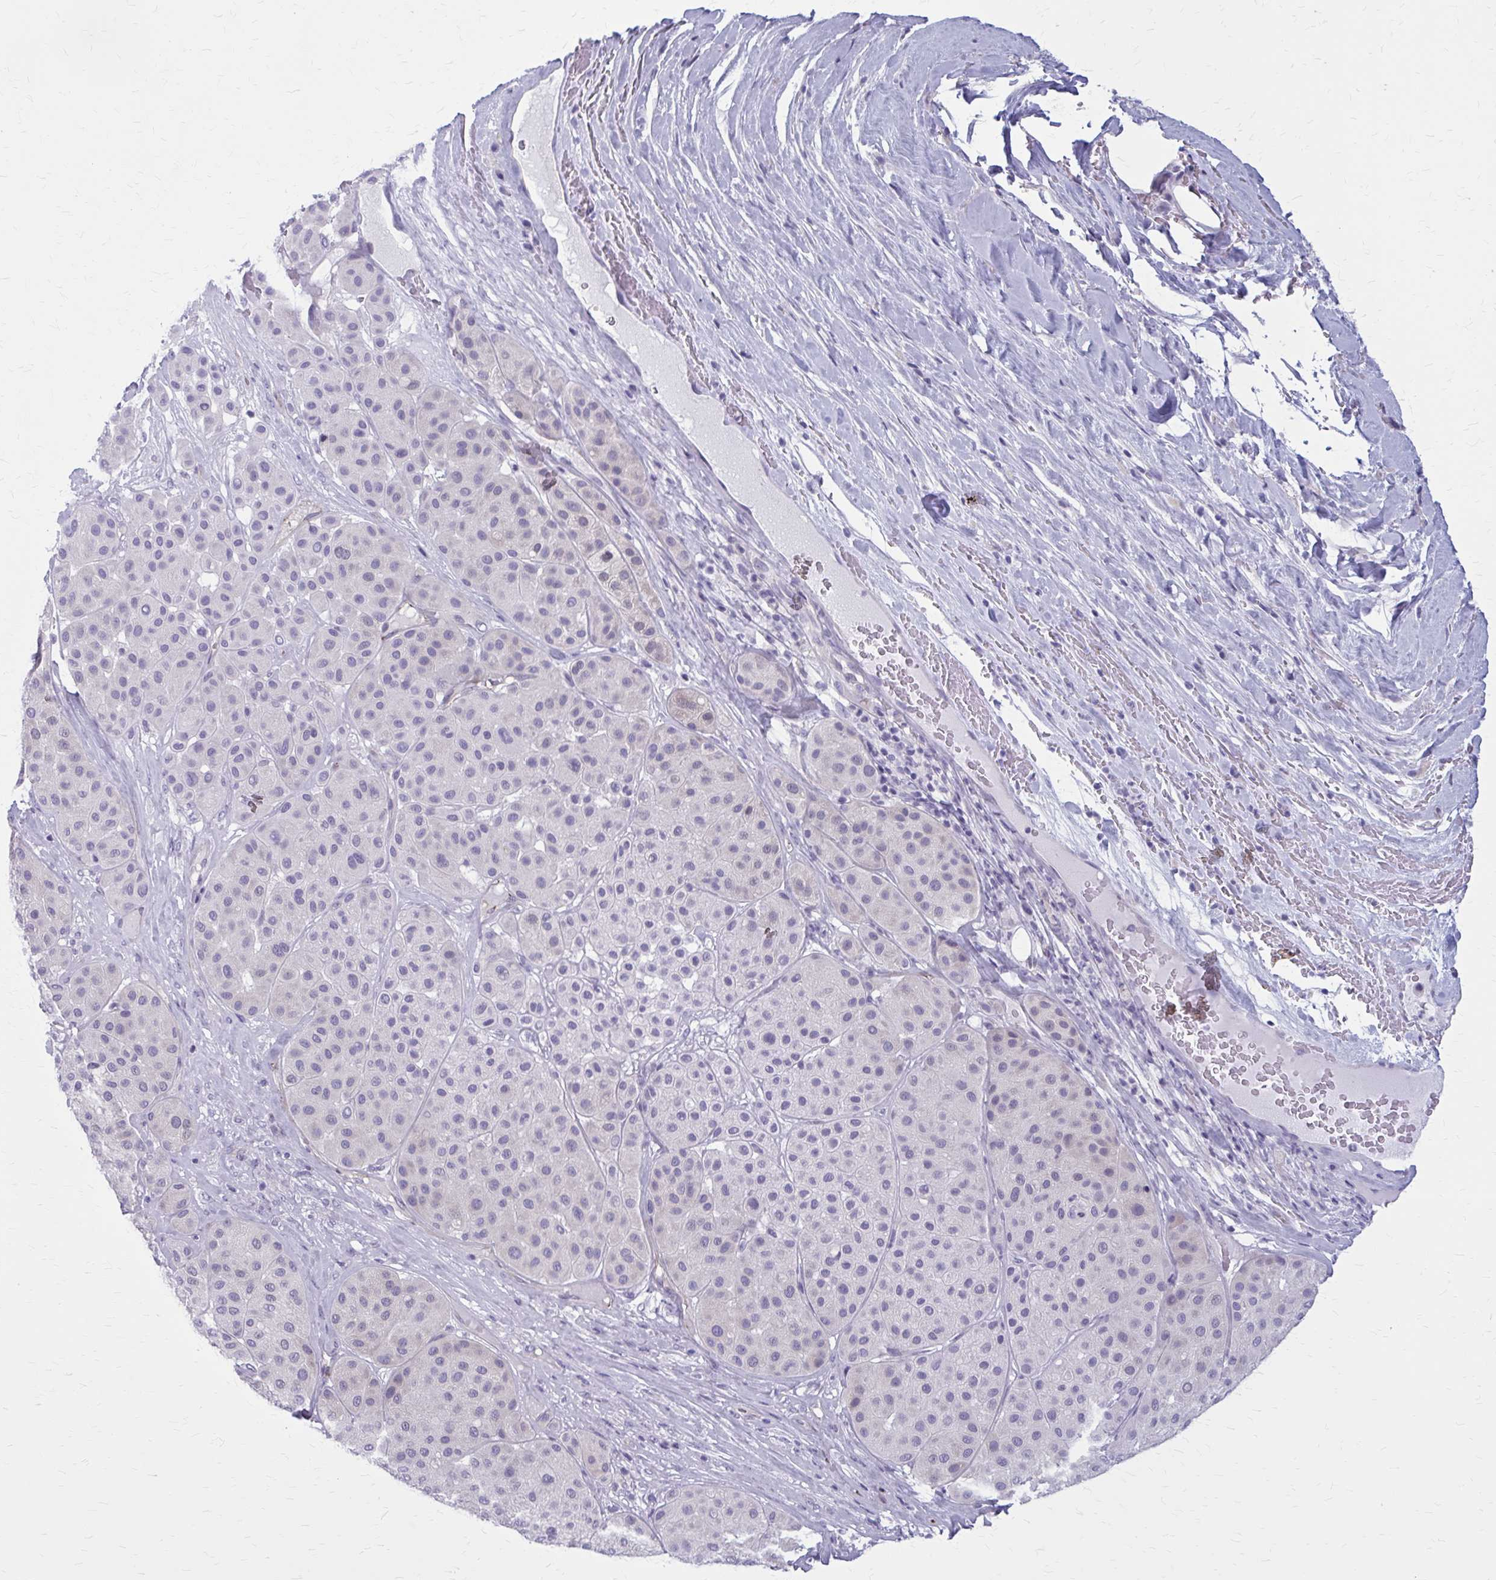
{"staining": {"intensity": "negative", "quantity": "none", "location": "none"}, "tissue": "melanoma", "cell_type": "Tumor cells", "image_type": "cancer", "snomed": [{"axis": "morphology", "description": "Malignant melanoma, Metastatic site"}, {"axis": "topography", "description": "Smooth muscle"}], "caption": "Immunohistochemistry photomicrograph of human malignant melanoma (metastatic site) stained for a protein (brown), which reveals no expression in tumor cells.", "gene": "CASQ2", "patient": {"sex": "male", "age": 41}}